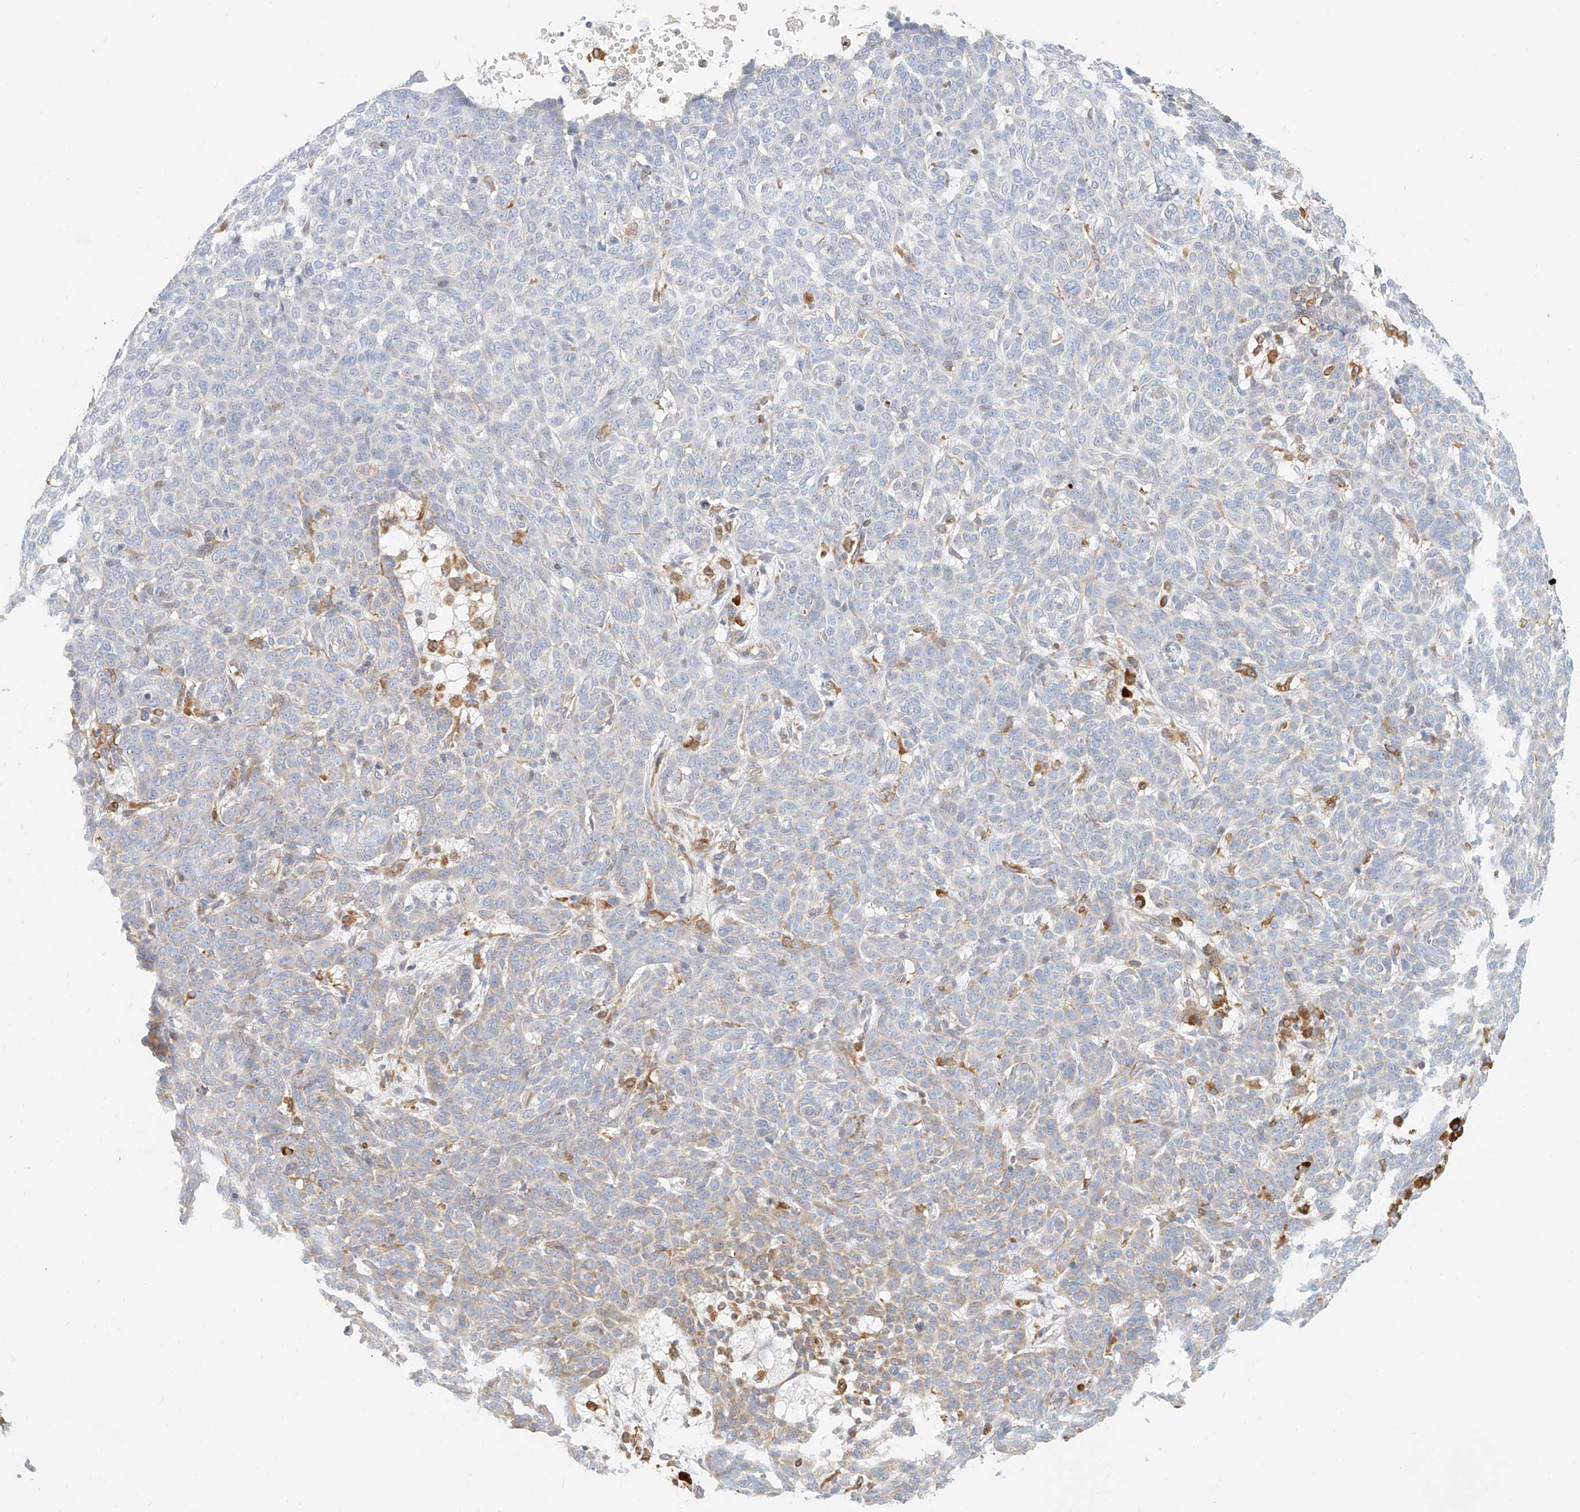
{"staining": {"intensity": "weak", "quantity": "<25%", "location": "cytoplasmic/membranous"}, "tissue": "skin cancer", "cell_type": "Tumor cells", "image_type": "cancer", "snomed": [{"axis": "morphology", "description": "Basal cell carcinoma"}, {"axis": "topography", "description": "Skin"}], "caption": "Immunohistochemistry (IHC) photomicrograph of human skin basal cell carcinoma stained for a protein (brown), which reveals no expression in tumor cells.", "gene": "DHRS7", "patient": {"sex": "male", "age": 85}}